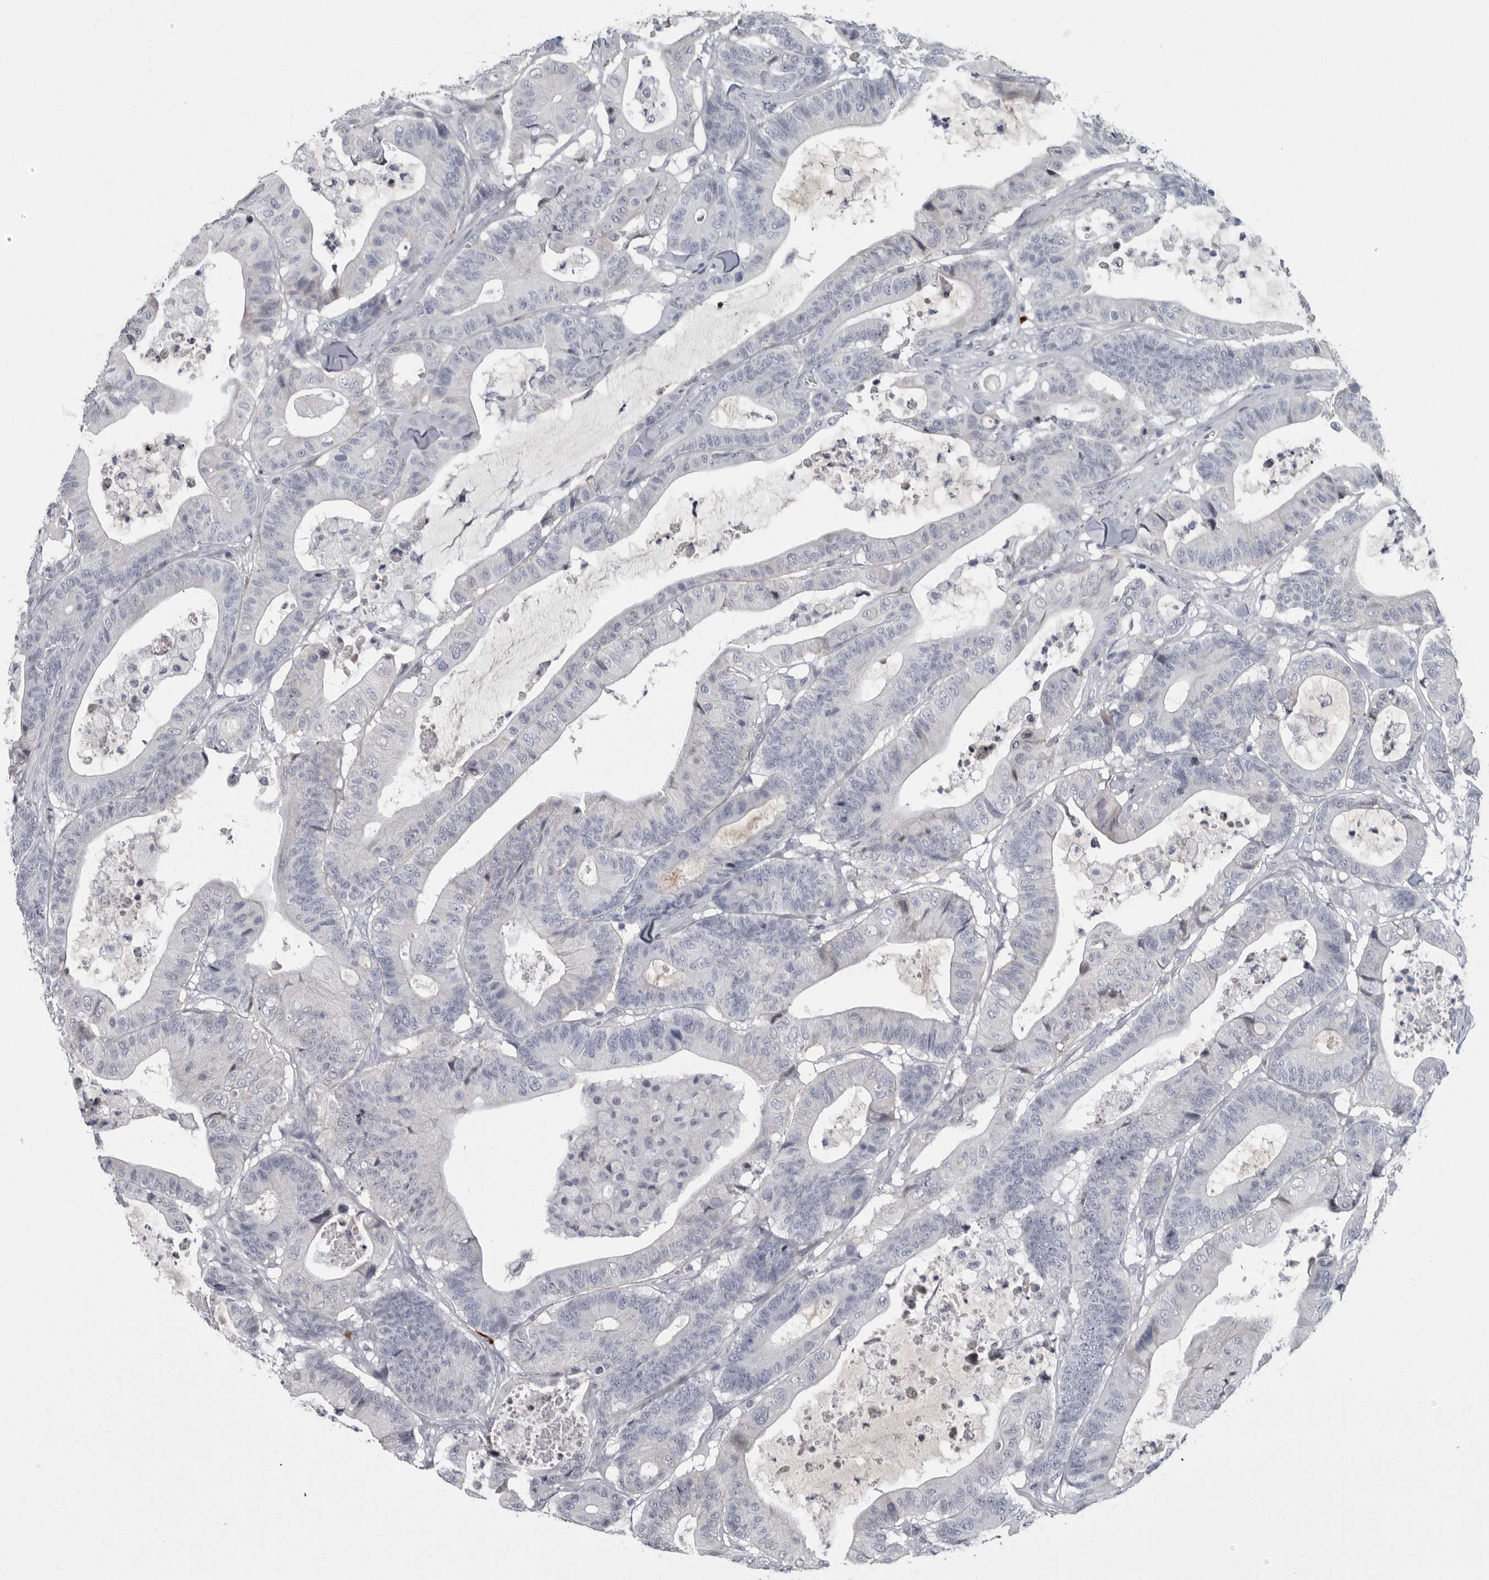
{"staining": {"intensity": "negative", "quantity": "none", "location": "none"}, "tissue": "colorectal cancer", "cell_type": "Tumor cells", "image_type": "cancer", "snomed": [{"axis": "morphology", "description": "Adenocarcinoma, NOS"}, {"axis": "topography", "description": "Colon"}], "caption": "IHC image of colorectal cancer (adenocarcinoma) stained for a protein (brown), which demonstrates no positivity in tumor cells.", "gene": "SLC25A39", "patient": {"sex": "female", "age": 84}}